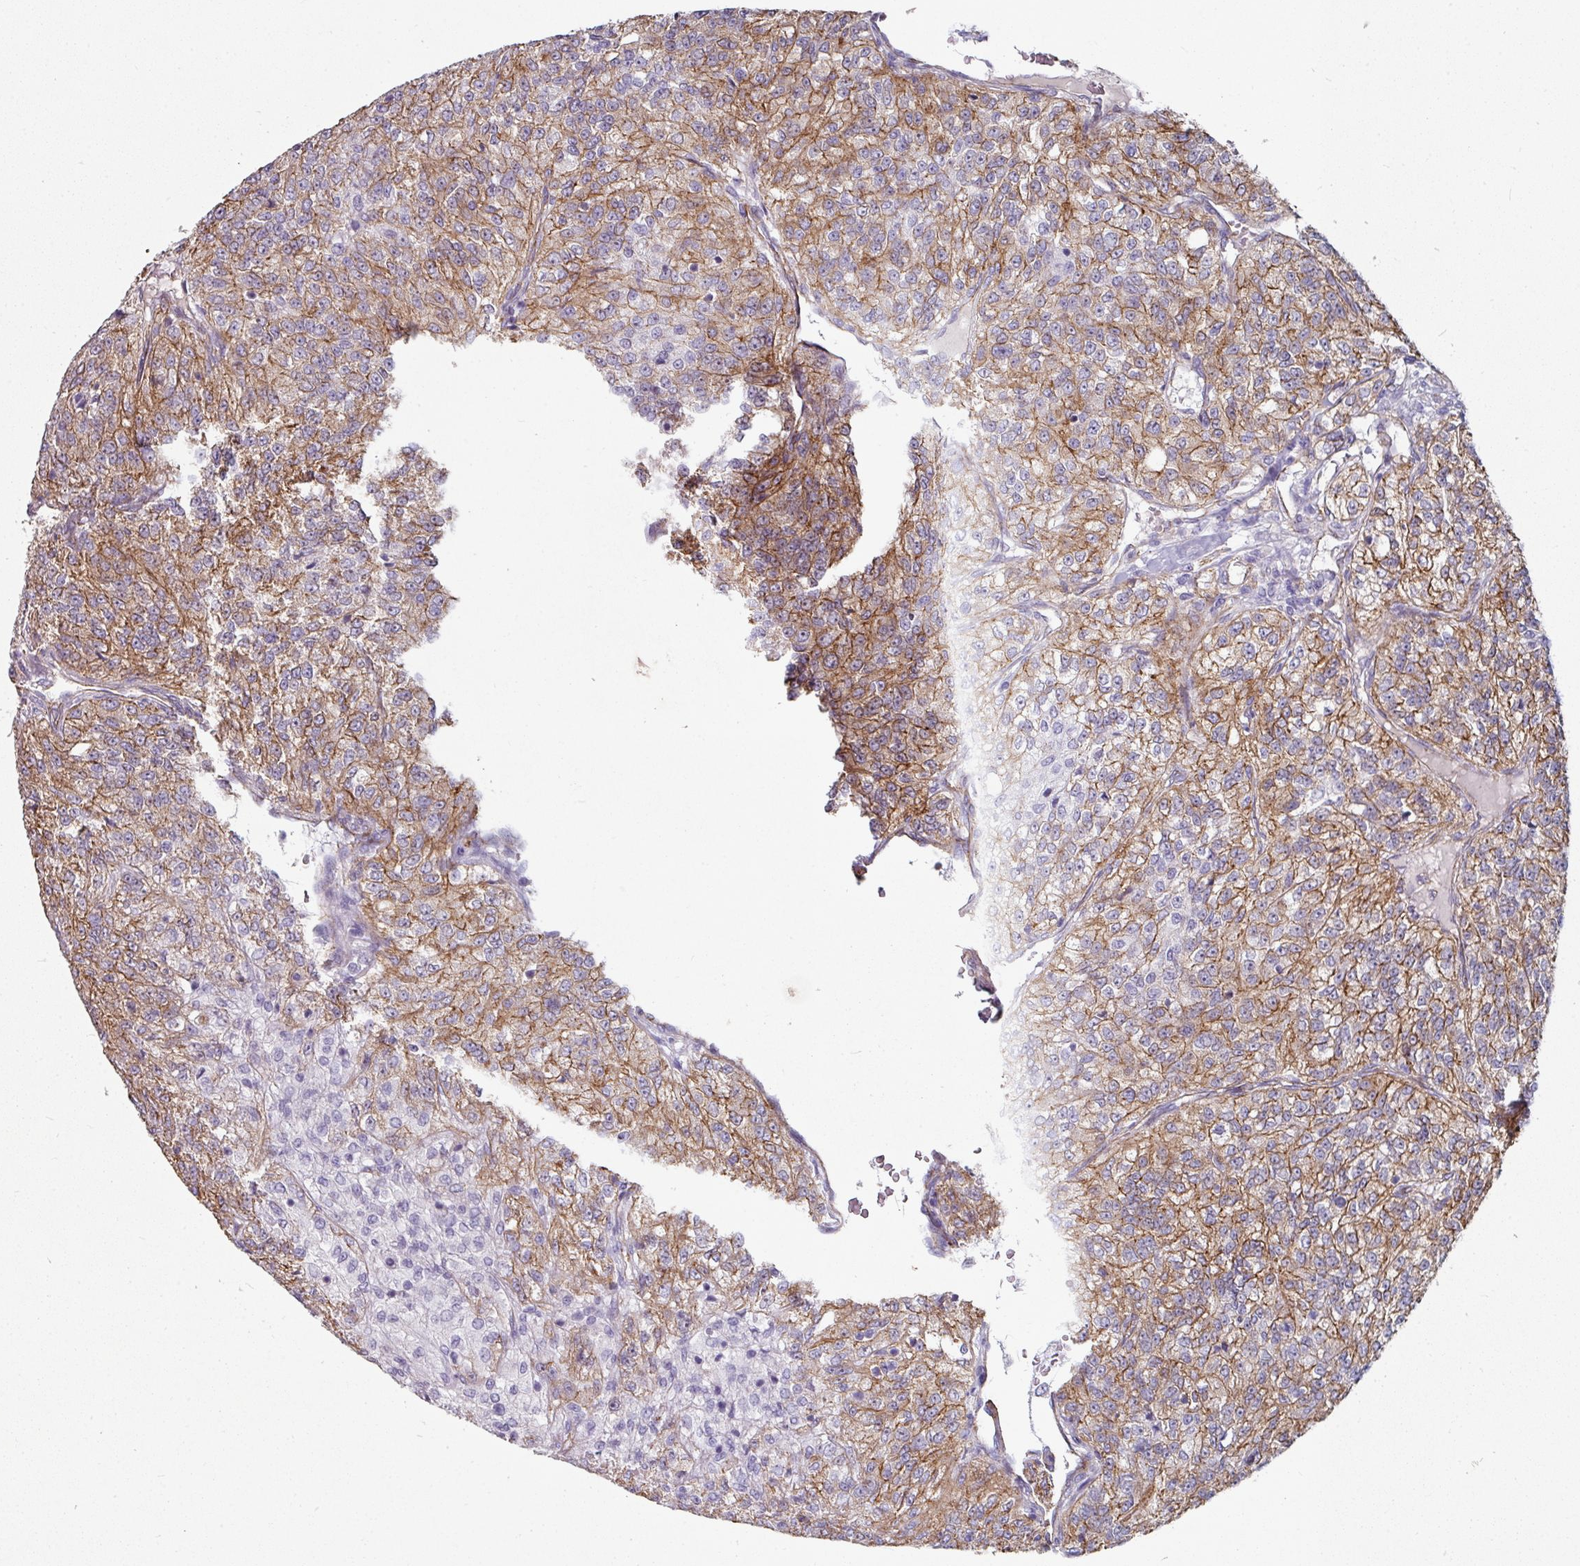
{"staining": {"intensity": "moderate", "quantity": ">75%", "location": "cytoplasmic/membranous"}, "tissue": "renal cancer", "cell_type": "Tumor cells", "image_type": "cancer", "snomed": [{"axis": "morphology", "description": "Adenocarcinoma, NOS"}, {"axis": "topography", "description": "Kidney"}], "caption": "Adenocarcinoma (renal) was stained to show a protein in brown. There is medium levels of moderate cytoplasmic/membranous expression in approximately >75% of tumor cells. (DAB = brown stain, brightfield microscopy at high magnification).", "gene": "JUP", "patient": {"sex": "female", "age": 63}}